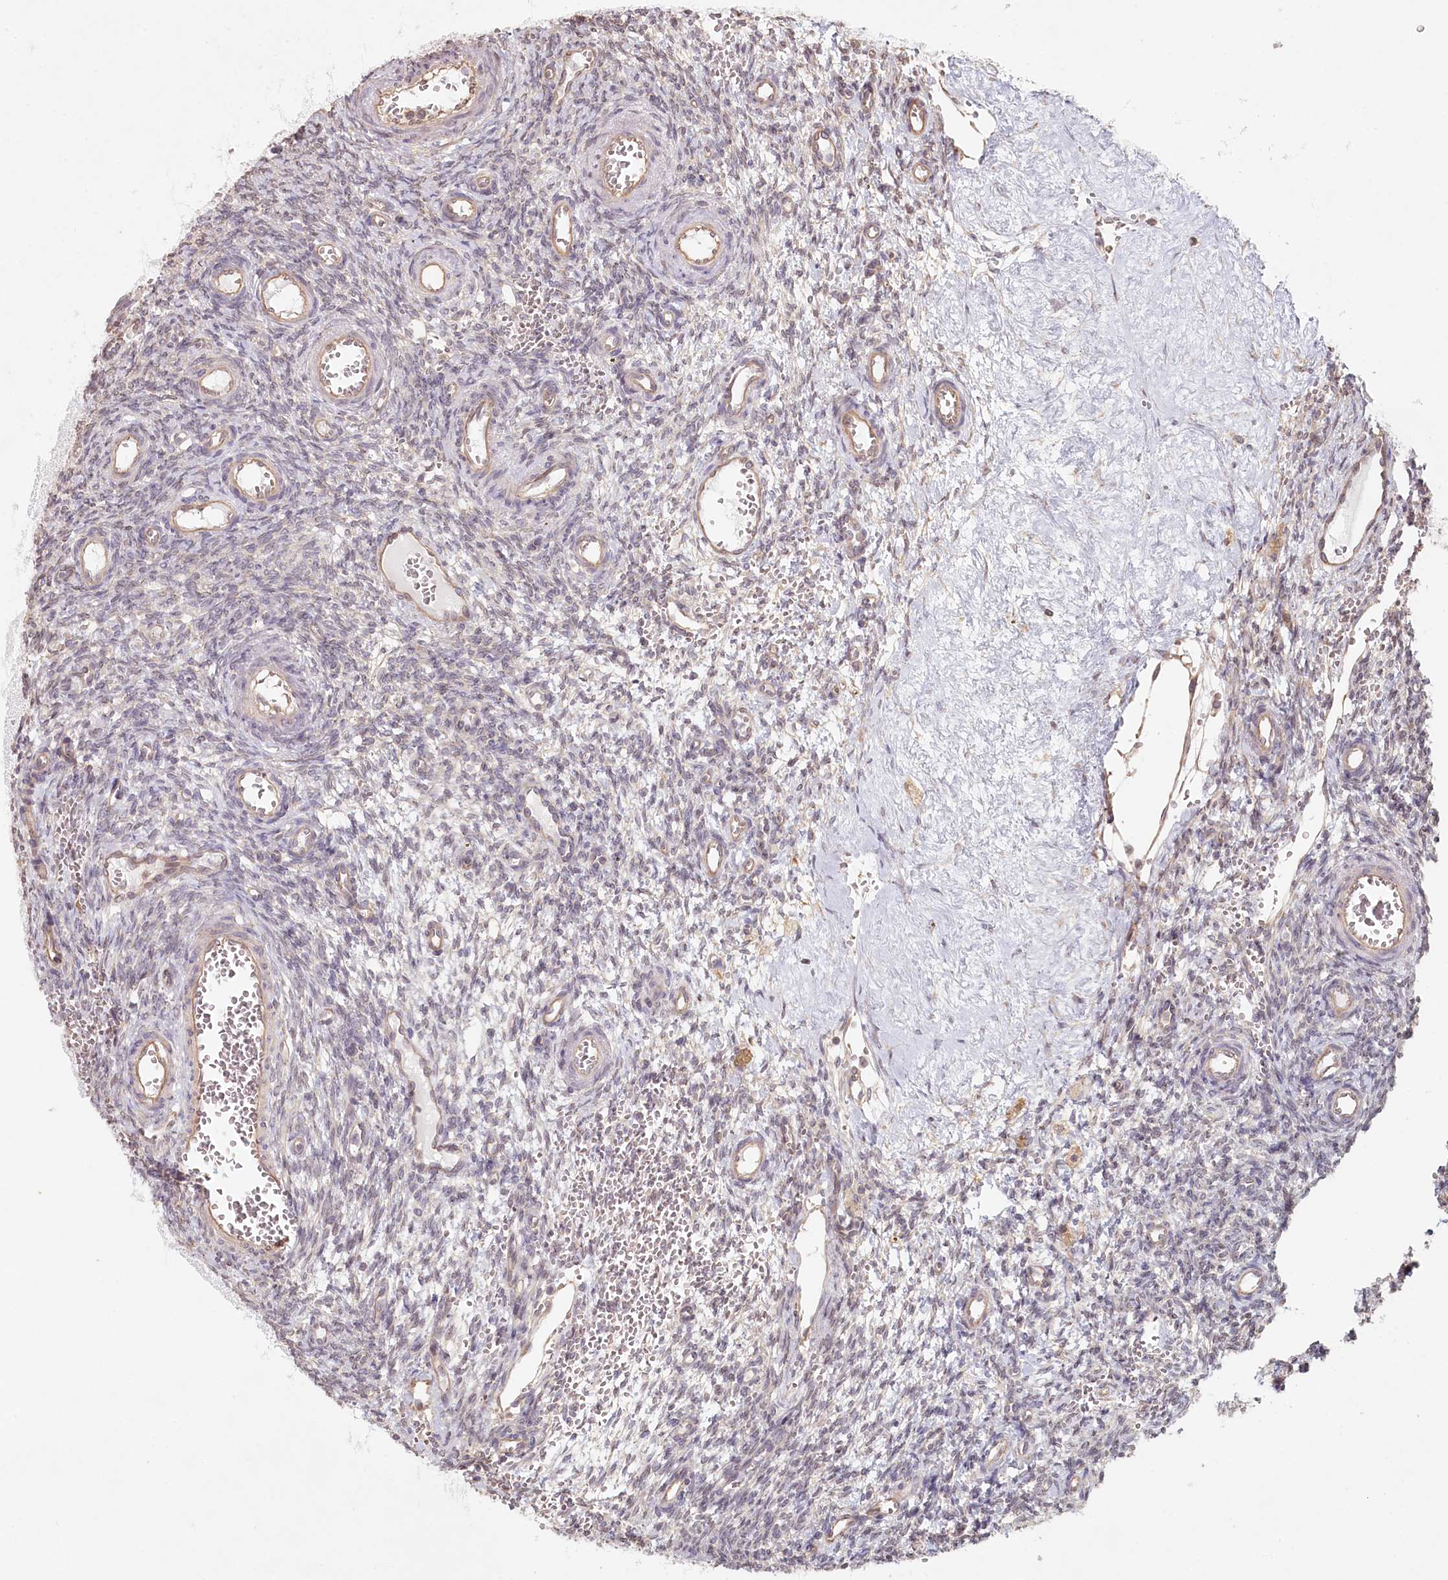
{"staining": {"intensity": "negative", "quantity": "none", "location": "none"}, "tissue": "ovary", "cell_type": "Ovarian stroma cells", "image_type": "normal", "snomed": [{"axis": "morphology", "description": "Normal tissue, NOS"}, {"axis": "topography", "description": "Ovary"}], "caption": "An IHC histopathology image of unremarkable ovary is shown. There is no staining in ovarian stroma cells of ovary.", "gene": "TCHP", "patient": {"sex": "female", "age": 39}}